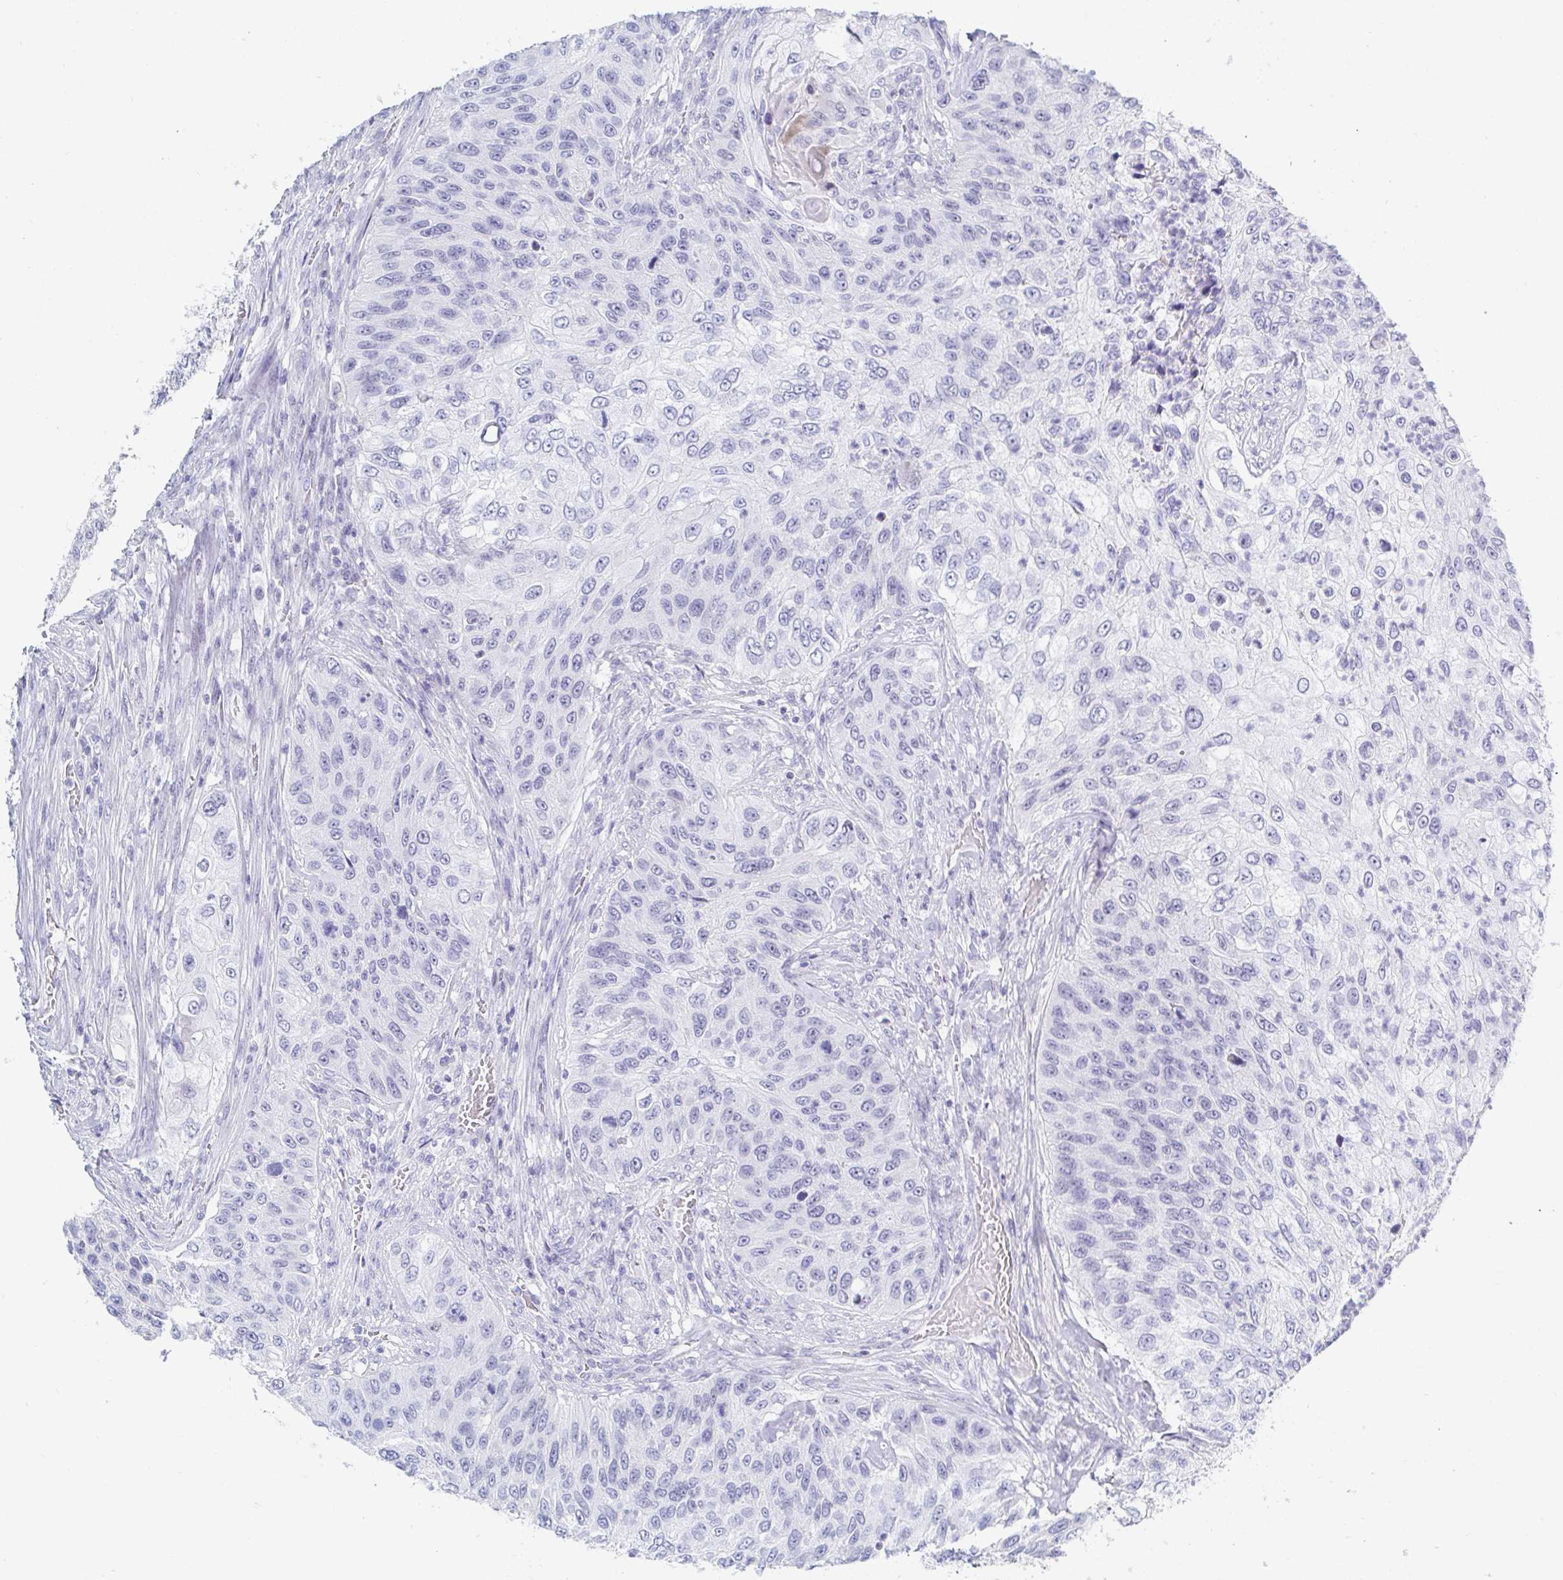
{"staining": {"intensity": "negative", "quantity": "none", "location": "none"}, "tissue": "urothelial cancer", "cell_type": "Tumor cells", "image_type": "cancer", "snomed": [{"axis": "morphology", "description": "Urothelial carcinoma, High grade"}, {"axis": "topography", "description": "Urinary bladder"}], "caption": "There is no significant positivity in tumor cells of urothelial carcinoma (high-grade).", "gene": "OR10K1", "patient": {"sex": "female", "age": 60}}